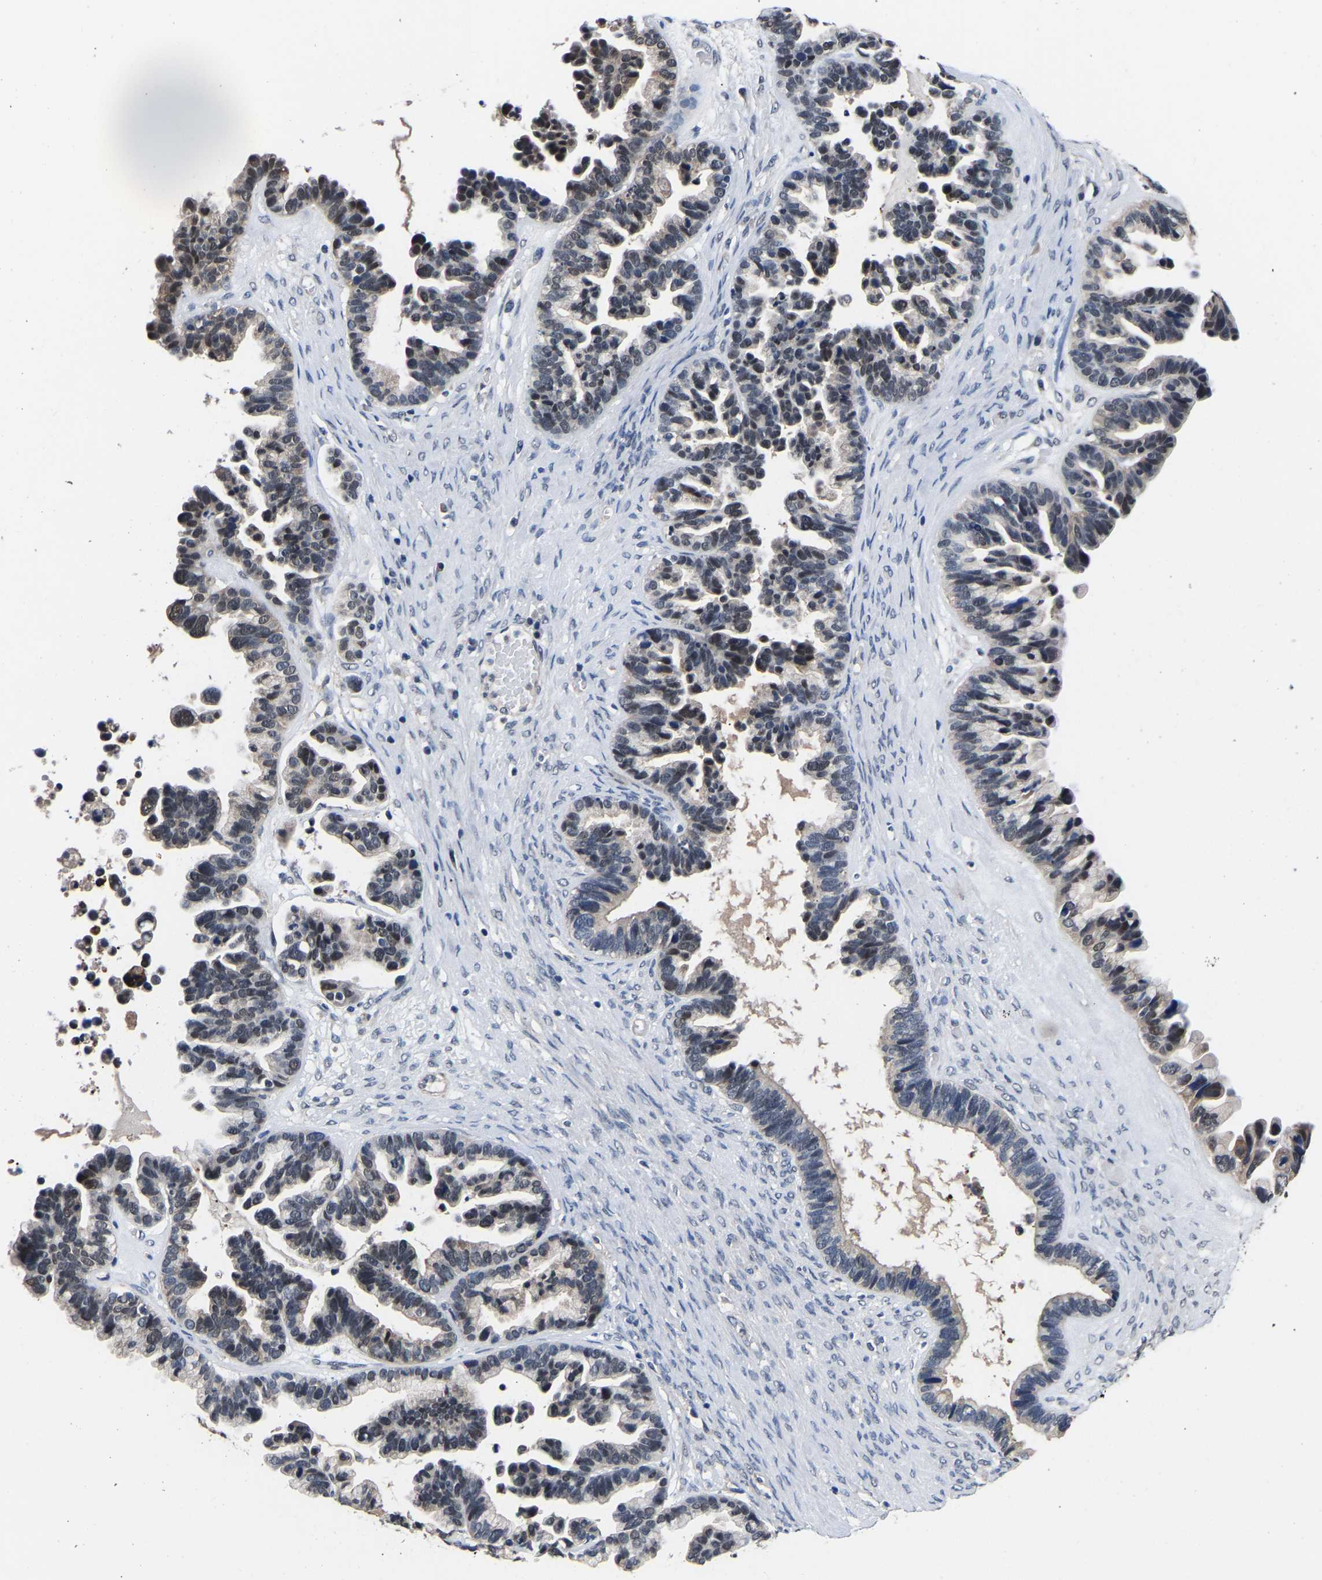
{"staining": {"intensity": "weak", "quantity": "<25%", "location": "nuclear"}, "tissue": "ovarian cancer", "cell_type": "Tumor cells", "image_type": "cancer", "snomed": [{"axis": "morphology", "description": "Cystadenocarcinoma, serous, NOS"}, {"axis": "topography", "description": "Ovary"}], "caption": "The micrograph reveals no significant expression in tumor cells of ovarian cancer (serous cystadenocarcinoma). (DAB IHC visualized using brightfield microscopy, high magnification).", "gene": "METTL16", "patient": {"sex": "female", "age": 56}}